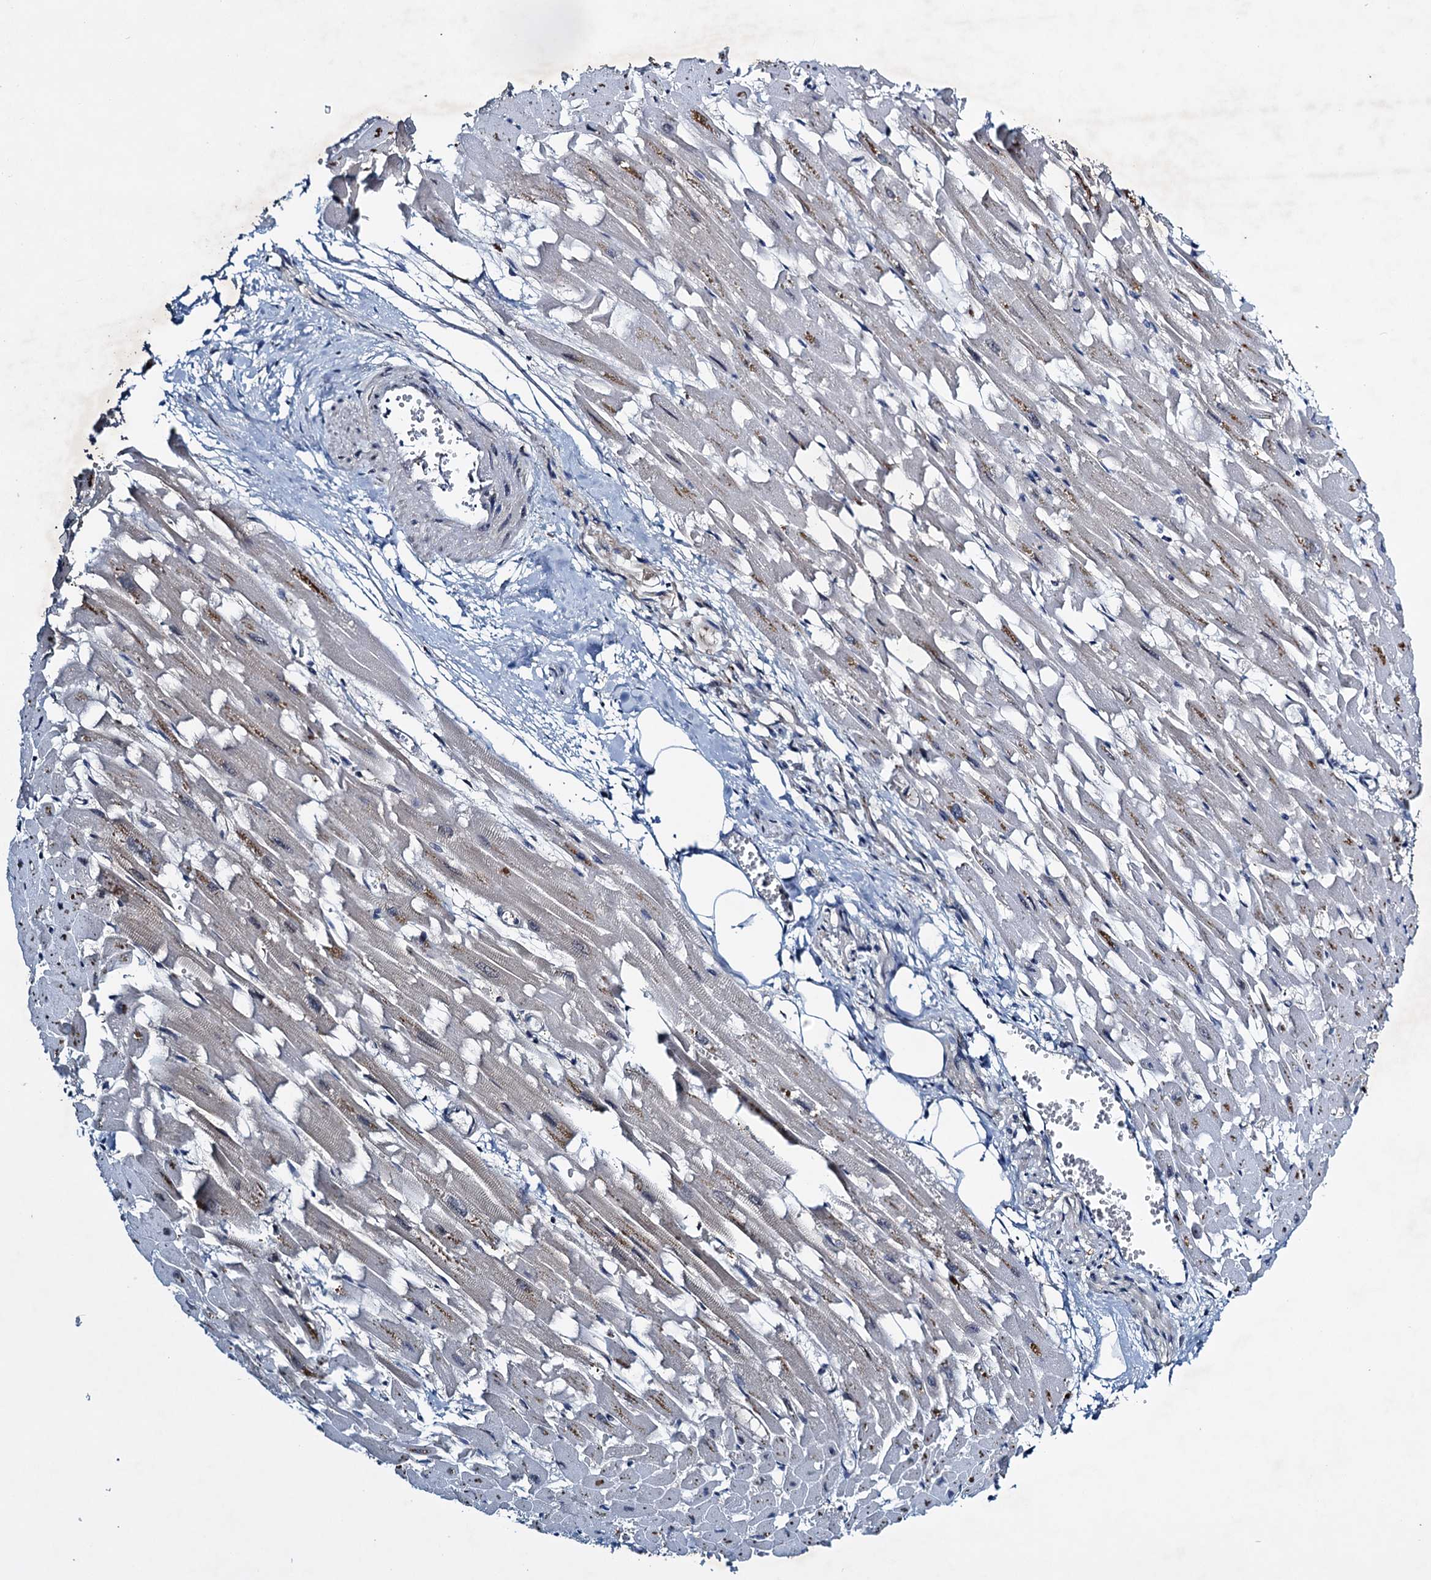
{"staining": {"intensity": "negative", "quantity": "none", "location": "none"}, "tissue": "heart muscle", "cell_type": "Cardiomyocytes", "image_type": "normal", "snomed": [{"axis": "morphology", "description": "Normal tissue, NOS"}, {"axis": "topography", "description": "Heart"}], "caption": "IHC micrograph of normal human heart muscle stained for a protein (brown), which reveals no staining in cardiomyocytes.", "gene": "RNF165", "patient": {"sex": "female", "age": 64}}